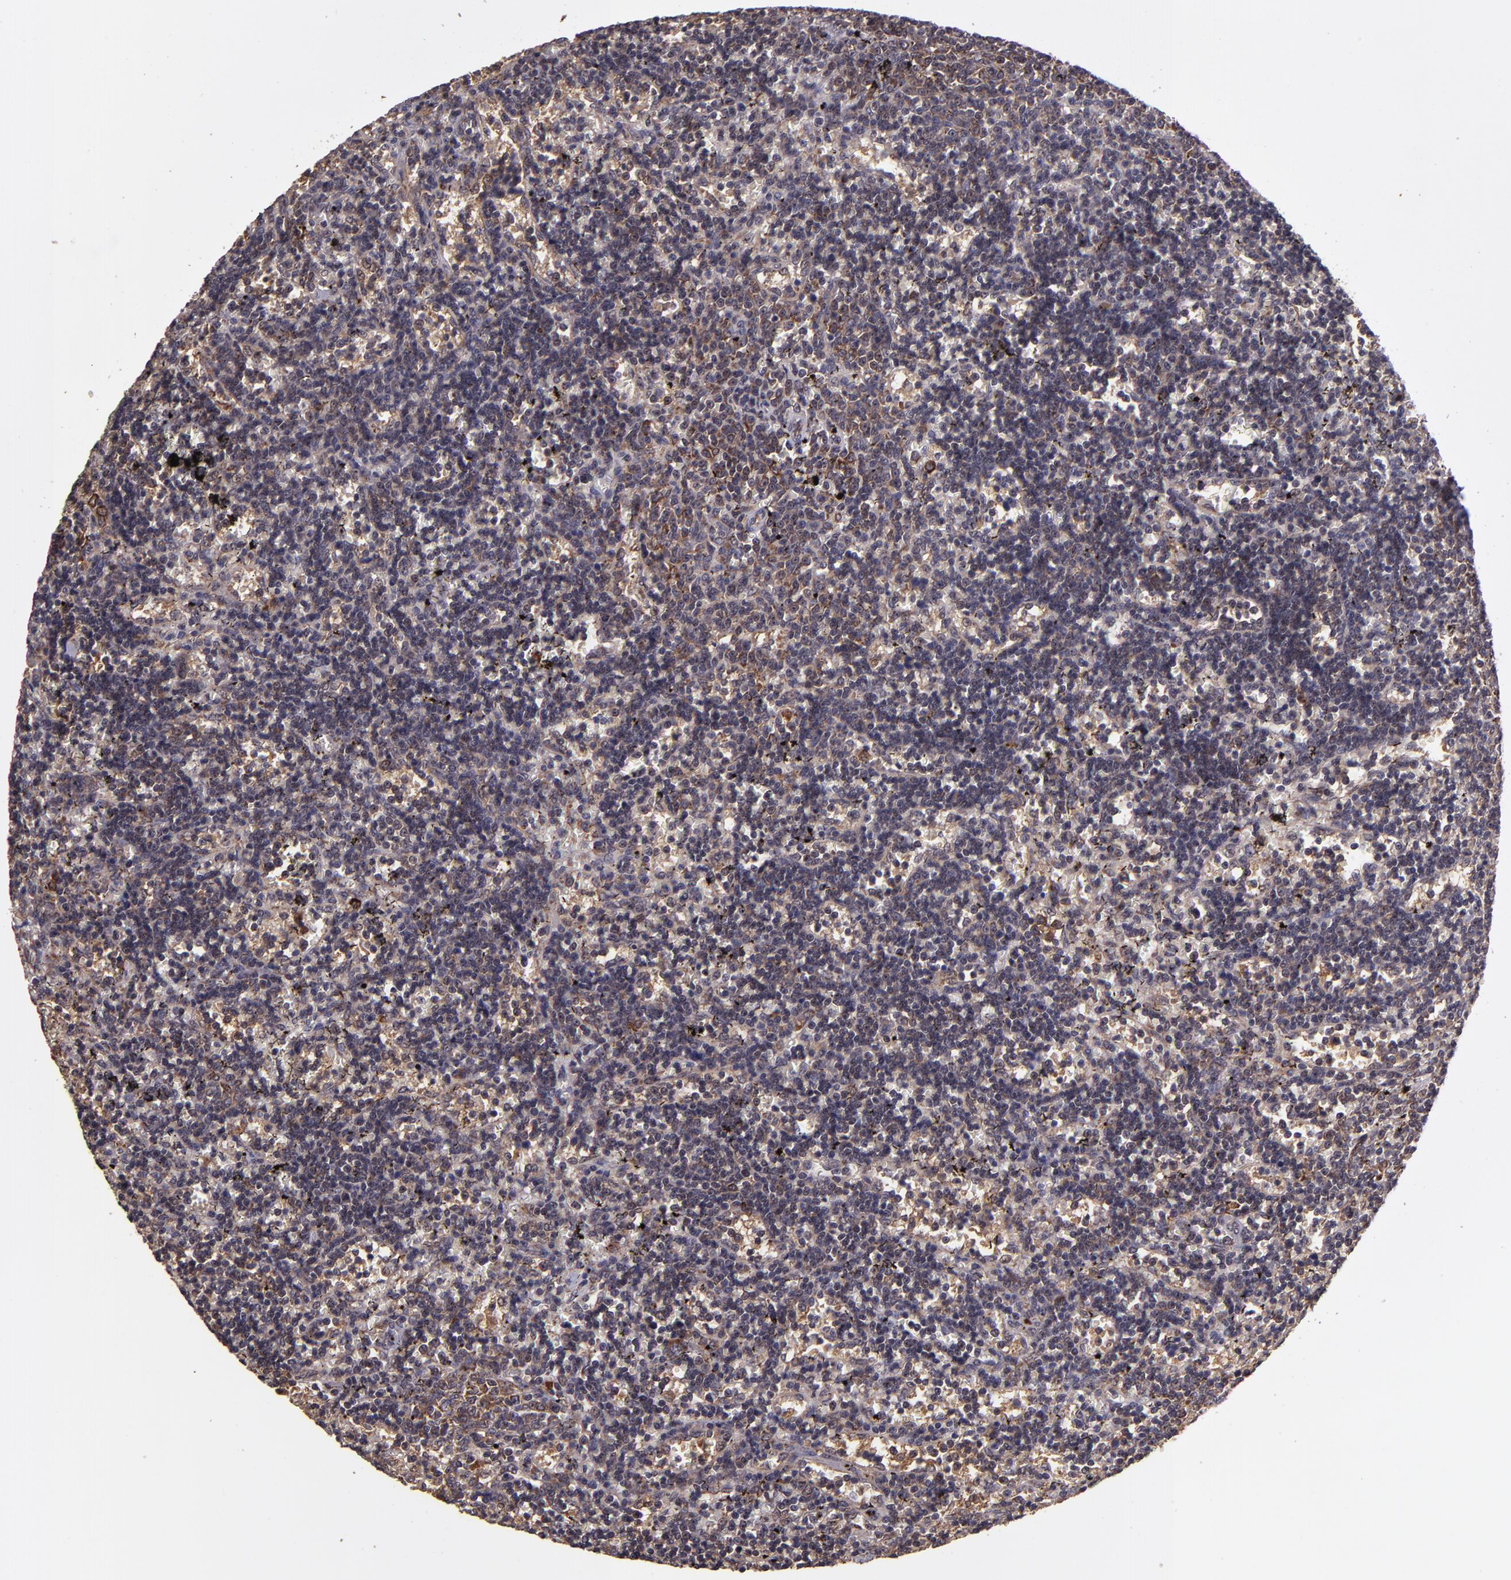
{"staining": {"intensity": "weak", "quantity": "25%-75%", "location": "cytoplasmic/membranous"}, "tissue": "lymphoma", "cell_type": "Tumor cells", "image_type": "cancer", "snomed": [{"axis": "morphology", "description": "Malignant lymphoma, non-Hodgkin's type, Low grade"}, {"axis": "topography", "description": "Spleen"}], "caption": "Human malignant lymphoma, non-Hodgkin's type (low-grade) stained with a protein marker shows weak staining in tumor cells.", "gene": "USP51", "patient": {"sex": "male", "age": 60}}